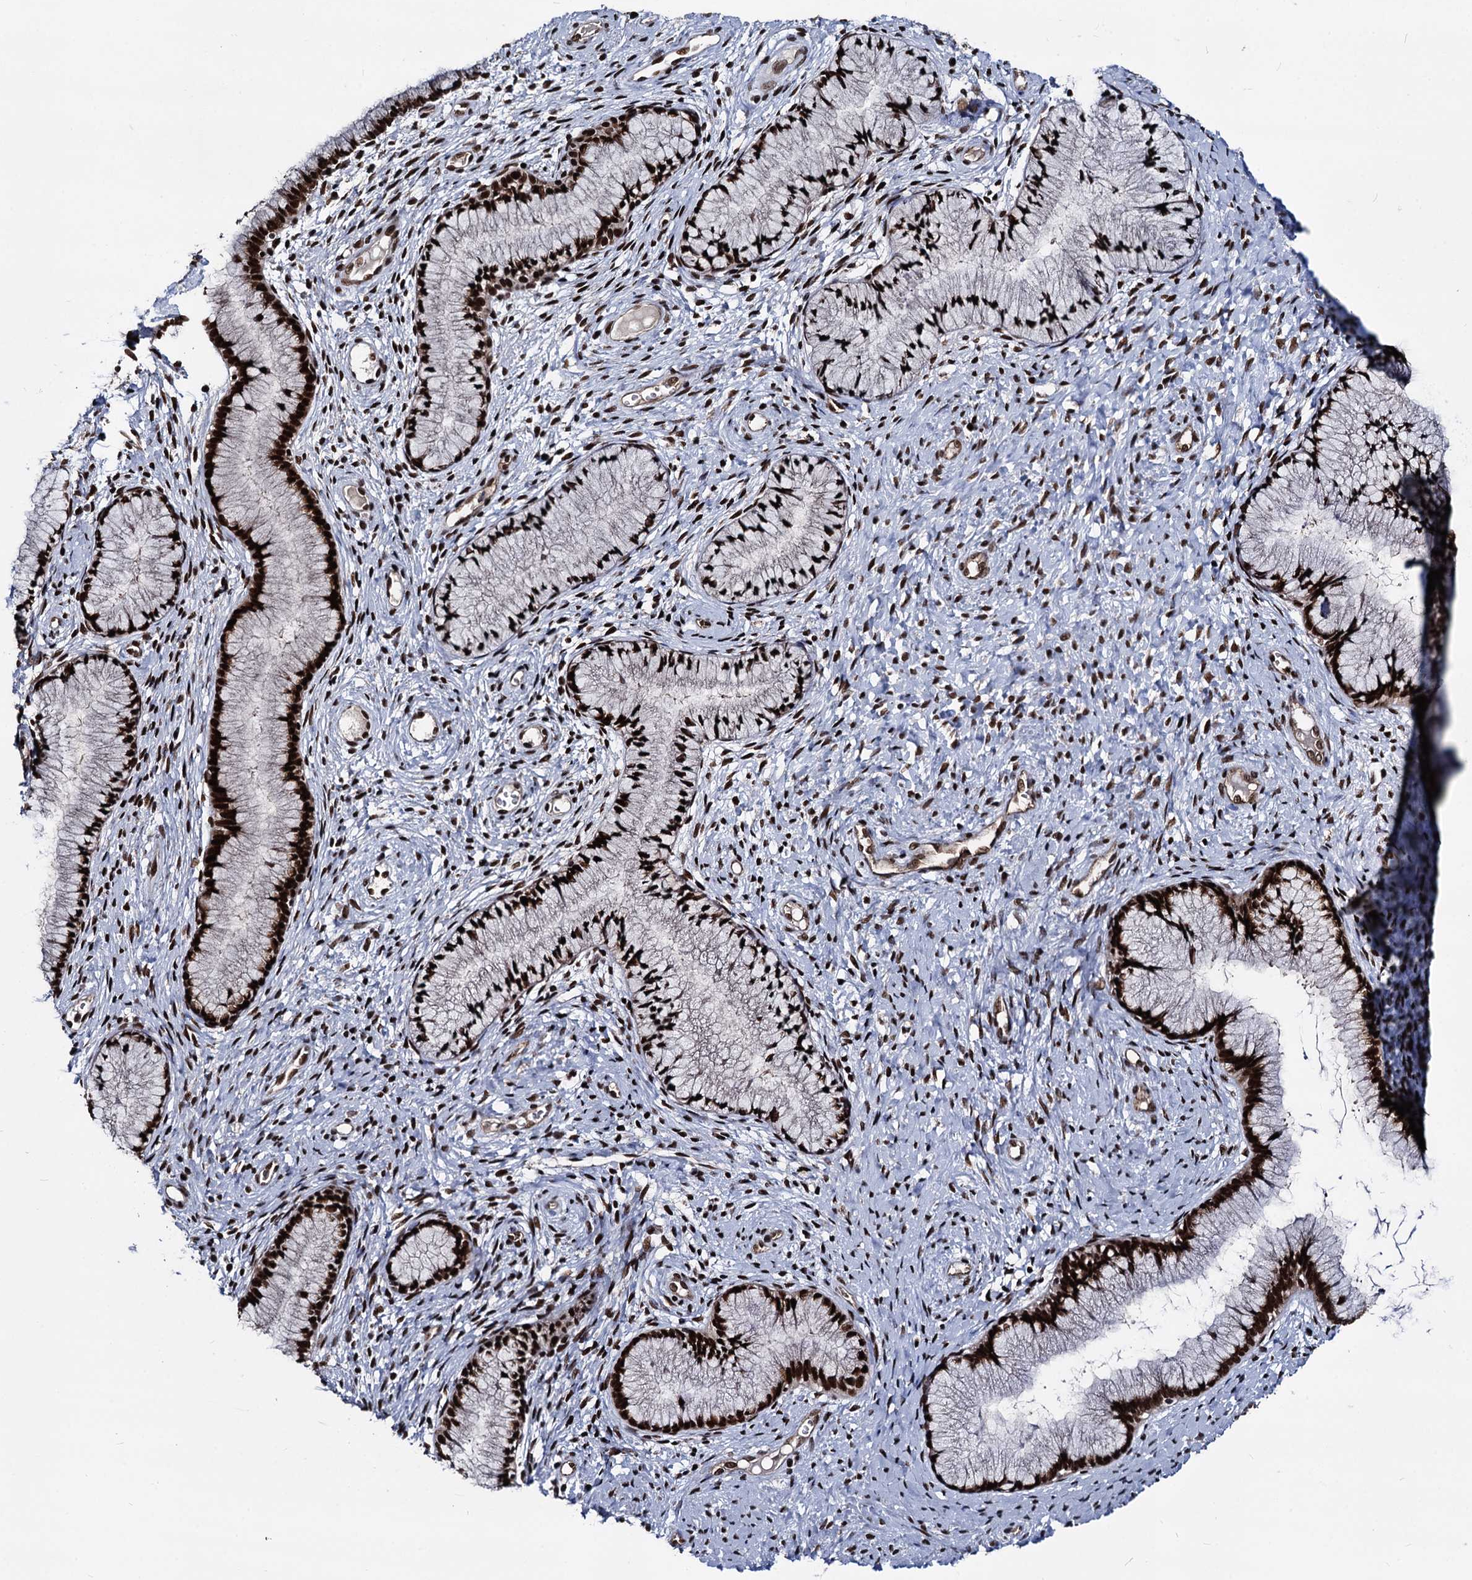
{"staining": {"intensity": "strong", "quantity": ">75%", "location": "nuclear"}, "tissue": "cervix", "cell_type": "Glandular cells", "image_type": "normal", "snomed": [{"axis": "morphology", "description": "Normal tissue, NOS"}, {"axis": "topography", "description": "Cervix"}], "caption": "Immunohistochemical staining of unremarkable cervix exhibits >75% levels of strong nuclear protein positivity in approximately >75% of glandular cells.", "gene": "GALNT11", "patient": {"sex": "female", "age": 42}}